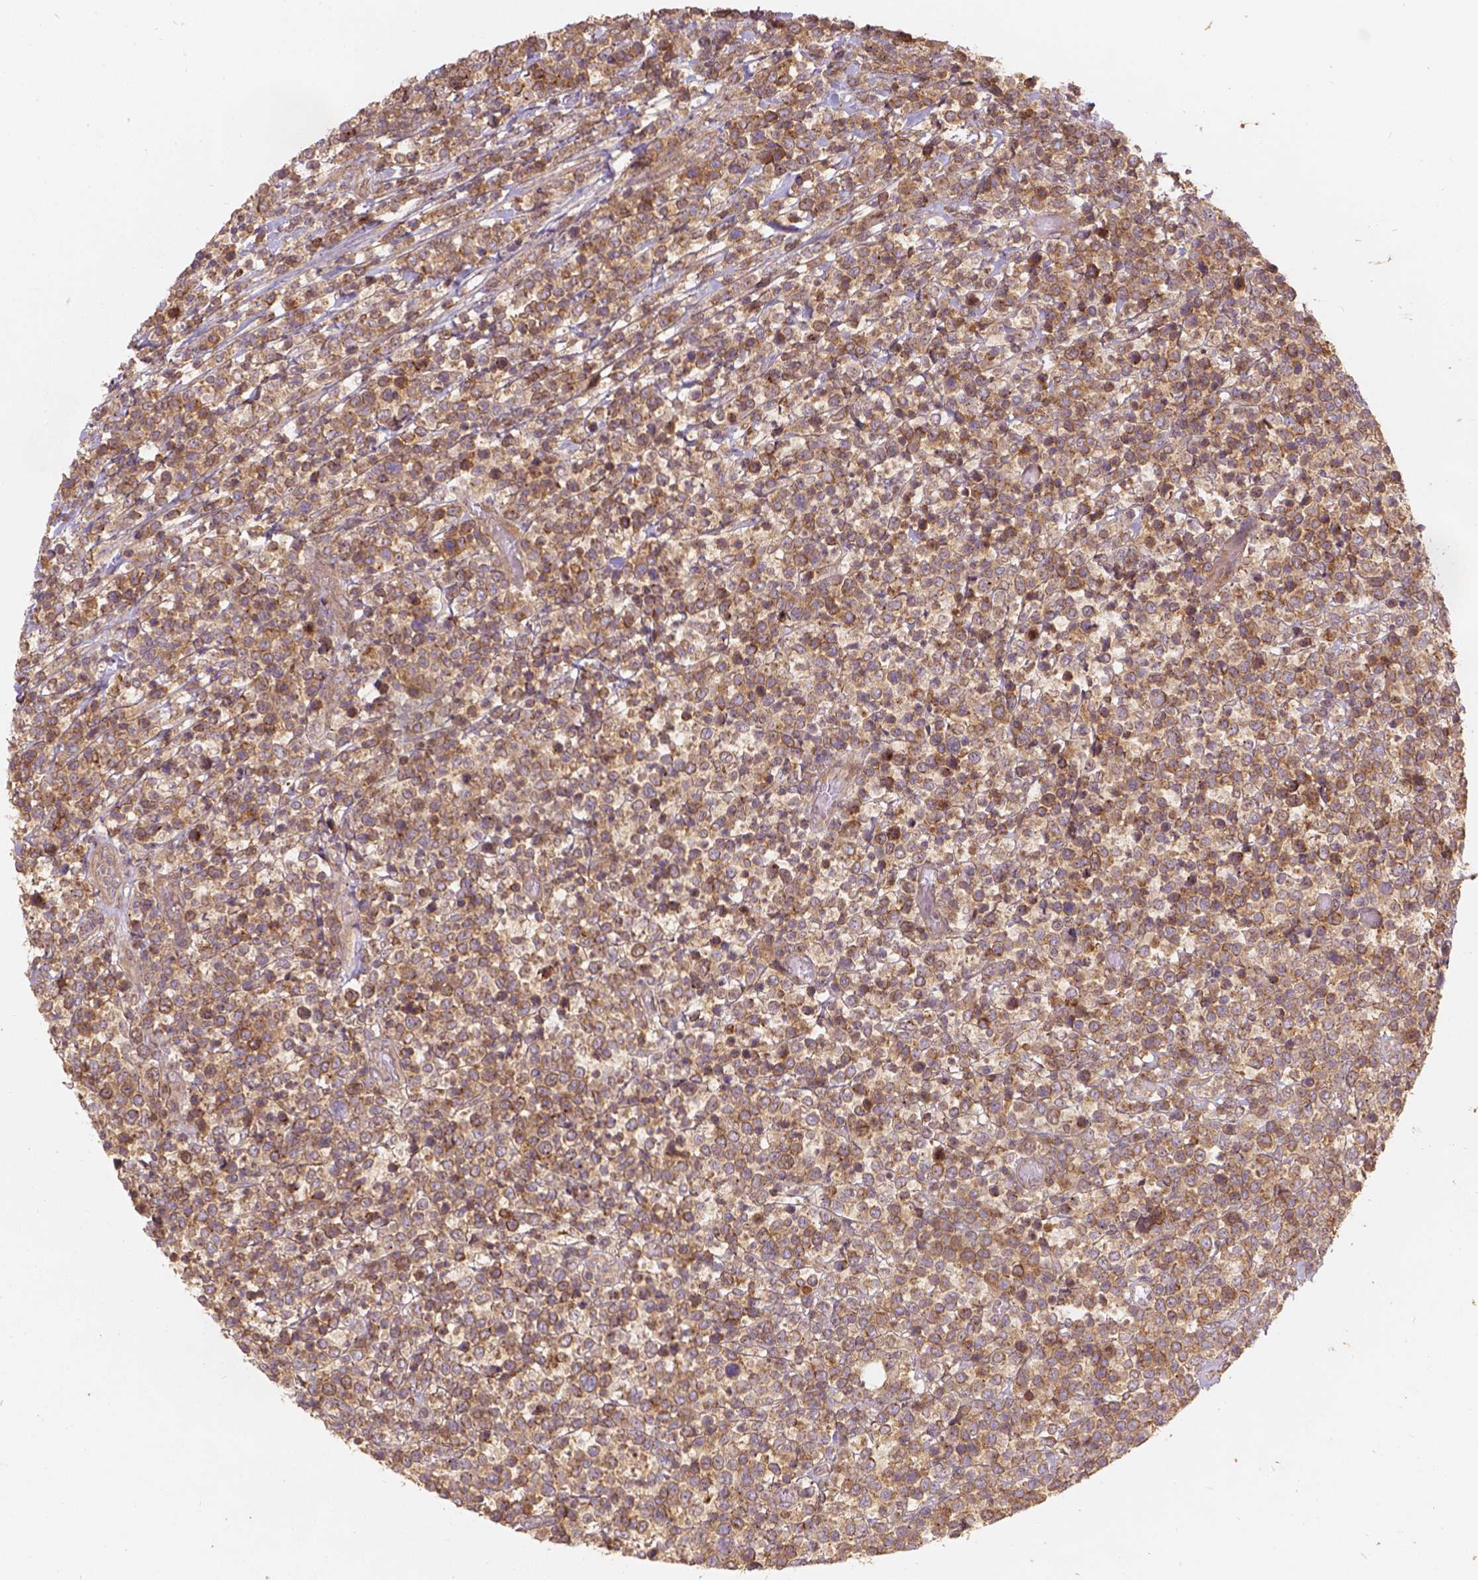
{"staining": {"intensity": "moderate", "quantity": ">75%", "location": "cytoplasmic/membranous"}, "tissue": "lymphoma", "cell_type": "Tumor cells", "image_type": "cancer", "snomed": [{"axis": "morphology", "description": "Malignant lymphoma, non-Hodgkin's type, High grade"}, {"axis": "topography", "description": "Soft tissue"}], "caption": "Immunohistochemical staining of human lymphoma demonstrates medium levels of moderate cytoplasmic/membranous expression in about >75% of tumor cells.", "gene": "XPR1", "patient": {"sex": "female", "age": 56}}